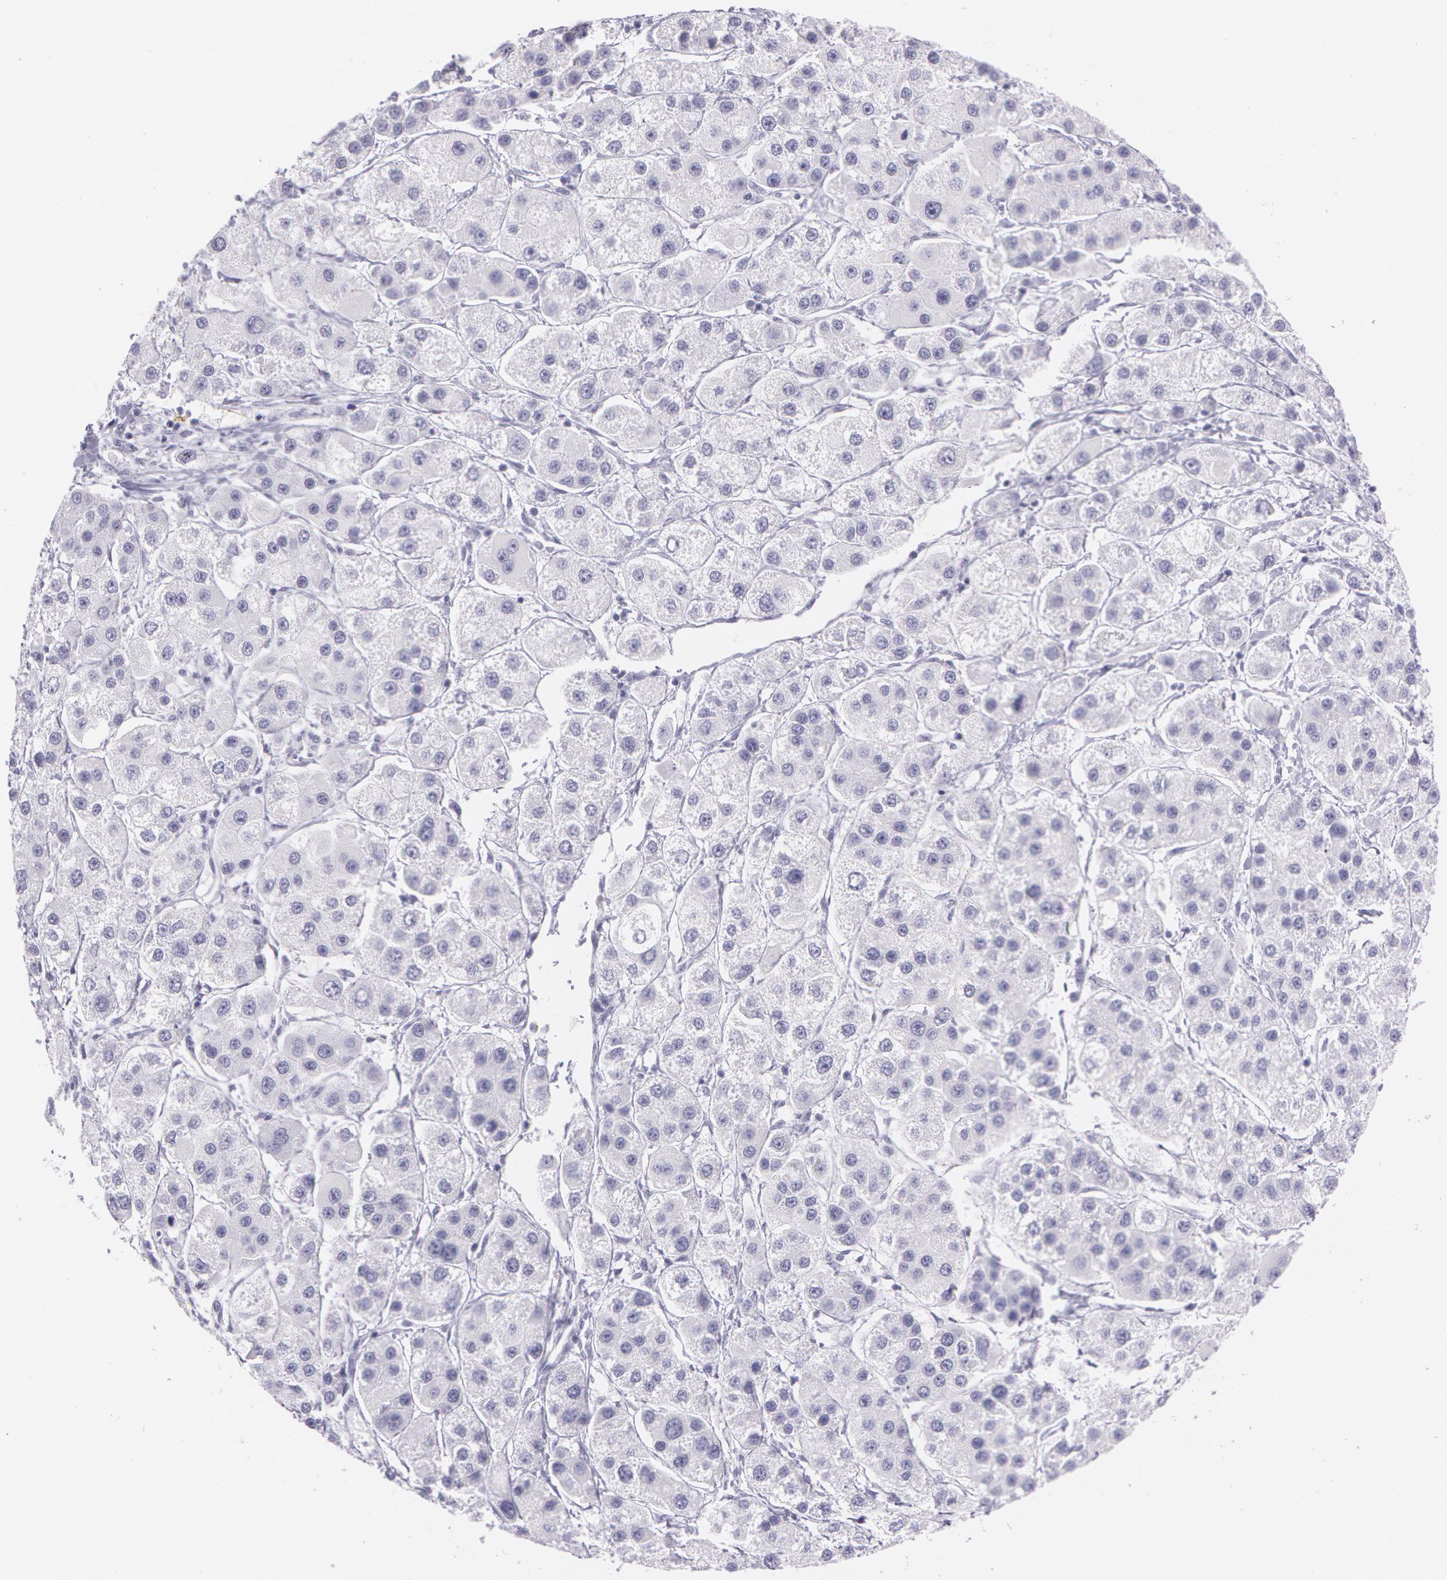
{"staining": {"intensity": "negative", "quantity": "none", "location": "none"}, "tissue": "liver cancer", "cell_type": "Tumor cells", "image_type": "cancer", "snomed": [{"axis": "morphology", "description": "Carcinoma, Hepatocellular, NOS"}, {"axis": "topography", "description": "Liver"}], "caption": "Protein analysis of liver cancer reveals no significant expression in tumor cells.", "gene": "SNCG", "patient": {"sex": "female", "age": 85}}